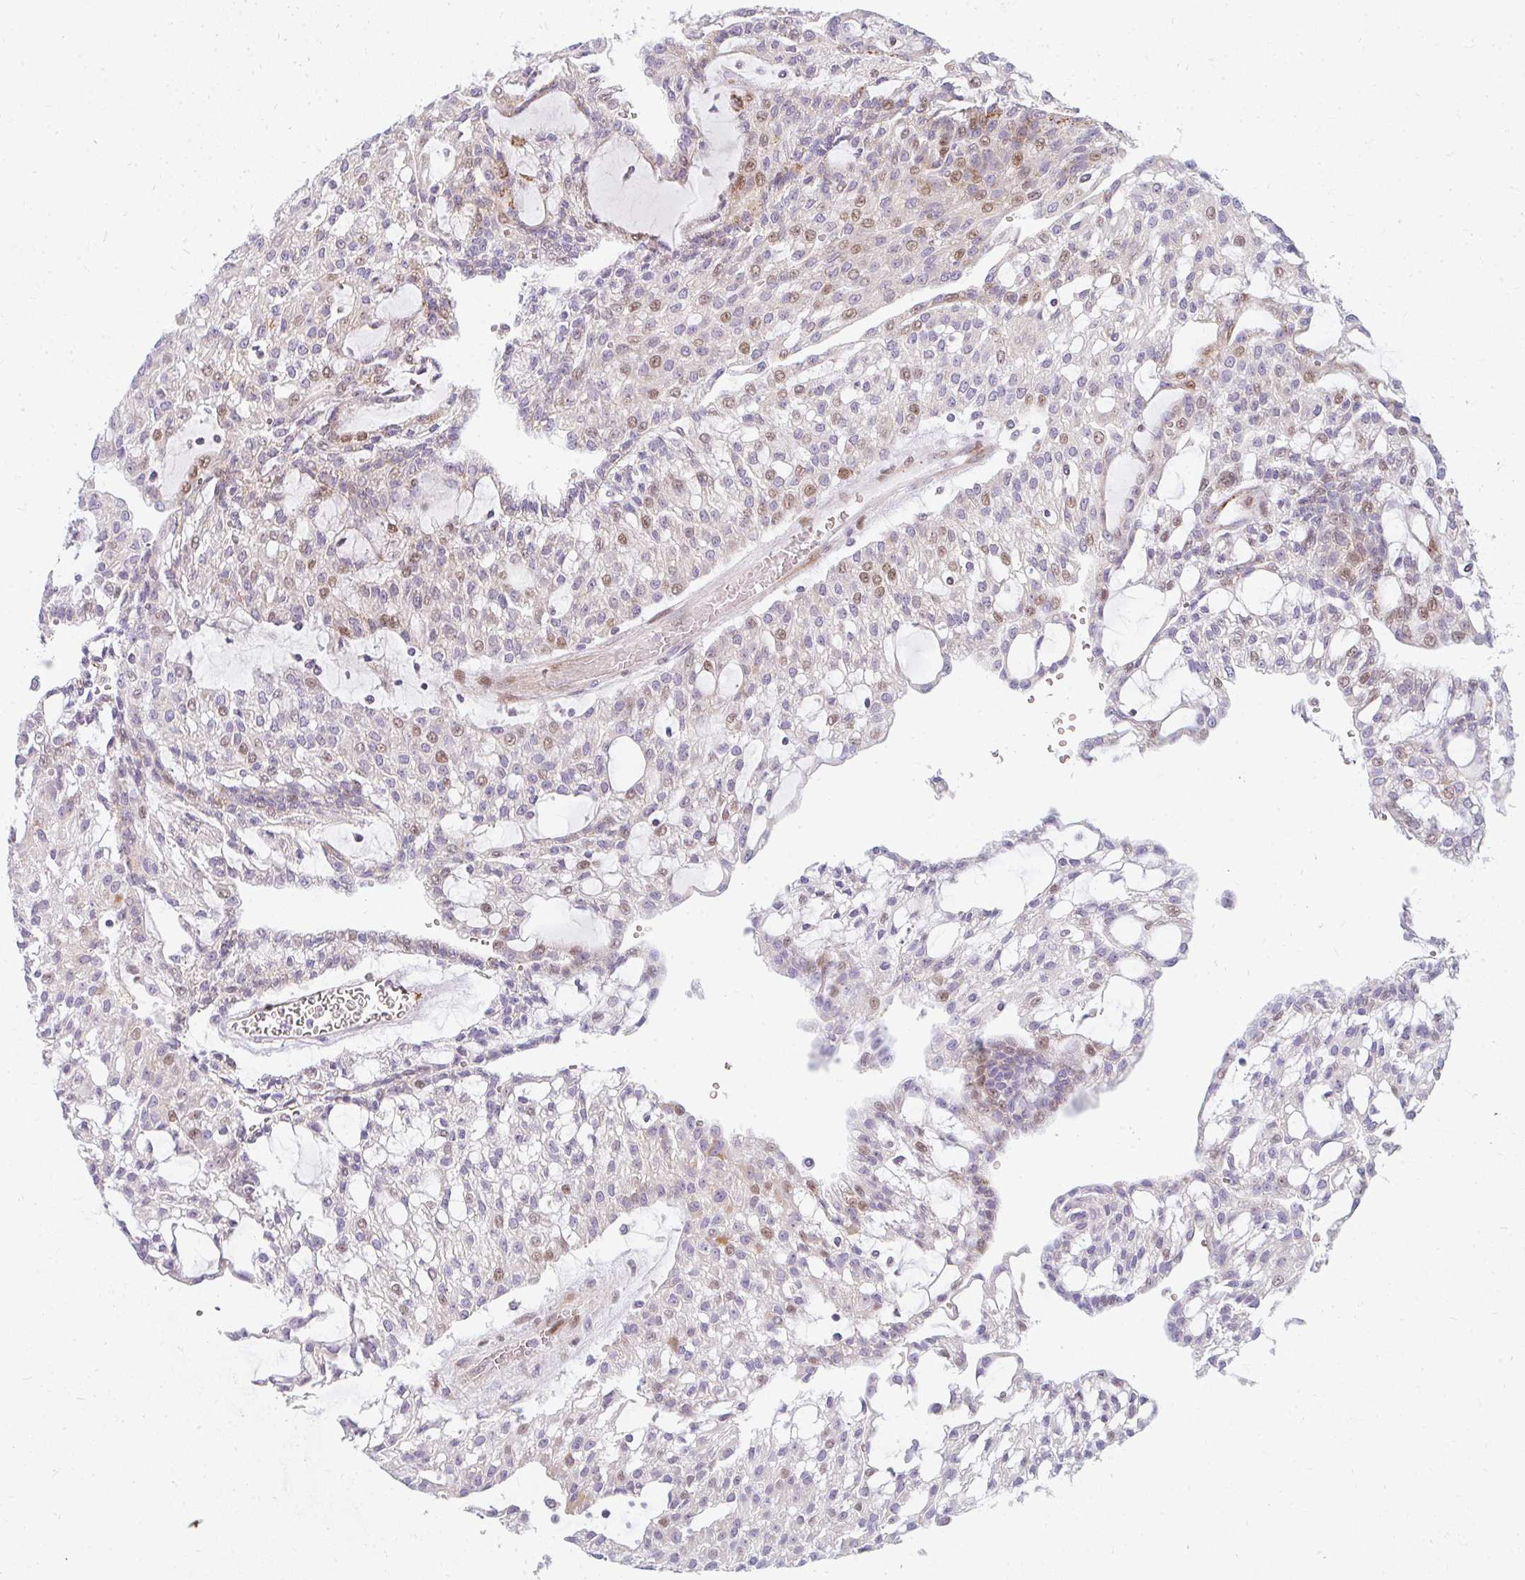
{"staining": {"intensity": "moderate", "quantity": "<25%", "location": "nuclear"}, "tissue": "renal cancer", "cell_type": "Tumor cells", "image_type": "cancer", "snomed": [{"axis": "morphology", "description": "Adenocarcinoma, NOS"}, {"axis": "topography", "description": "Kidney"}], "caption": "About <25% of tumor cells in human renal adenocarcinoma reveal moderate nuclear protein expression as visualized by brown immunohistochemical staining.", "gene": "PLA2G5", "patient": {"sex": "male", "age": 63}}